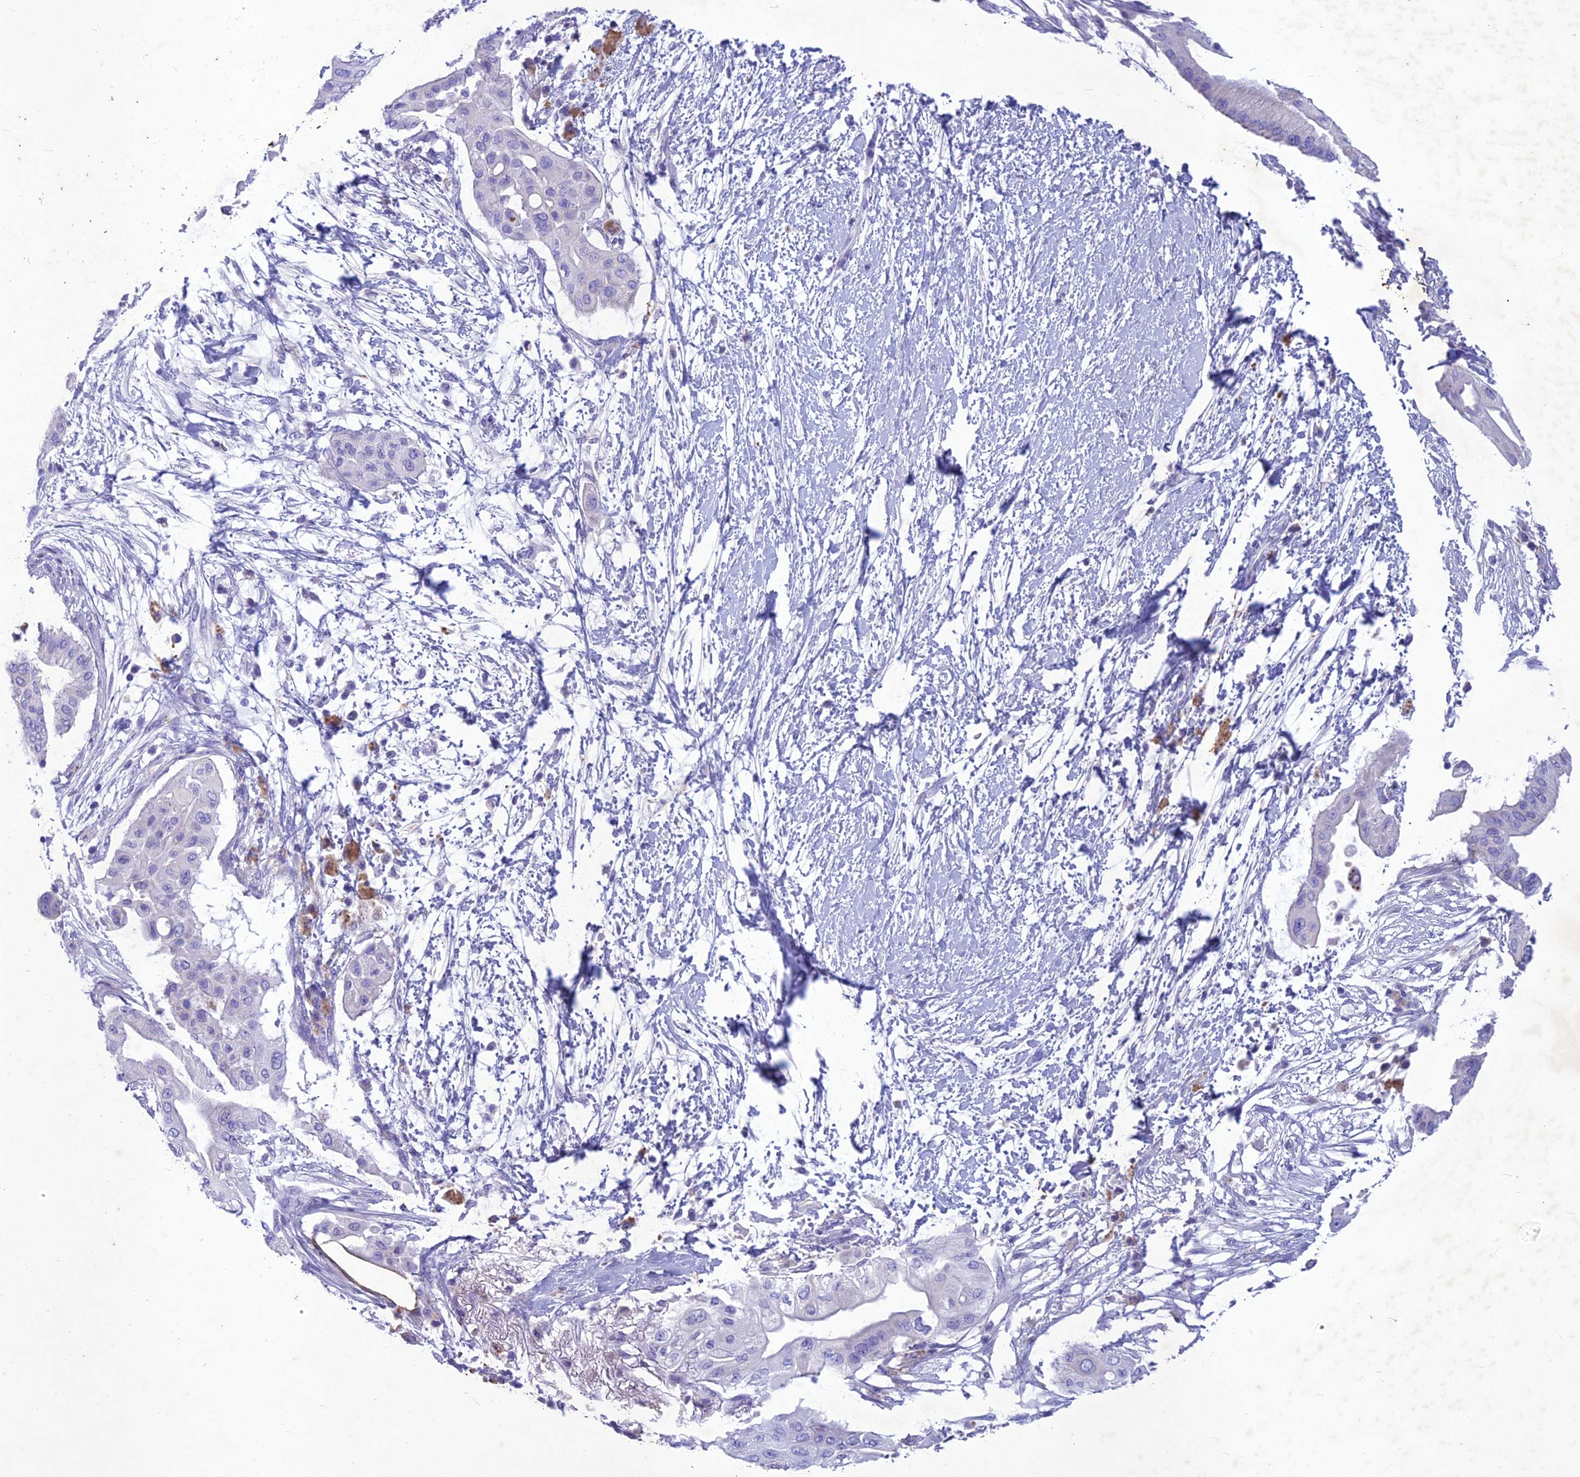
{"staining": {"intensity": "negative", "quantity": "none", "location": "none"}, "tissue": "pancreatic cancer", "cell_type": "Tumor cells", "image_type": "cancer", "snomed": [{"axis": "morphology", "description": "Adenocarcinoma, NOS"}, {"axis": "topography", "description": "Pancreas"}], "caption": "The image demonstrates no staining of tumor cells in pancreatic cancer.", "gene": "IFT172", "patient": {"sex": "male", "age": 68}}